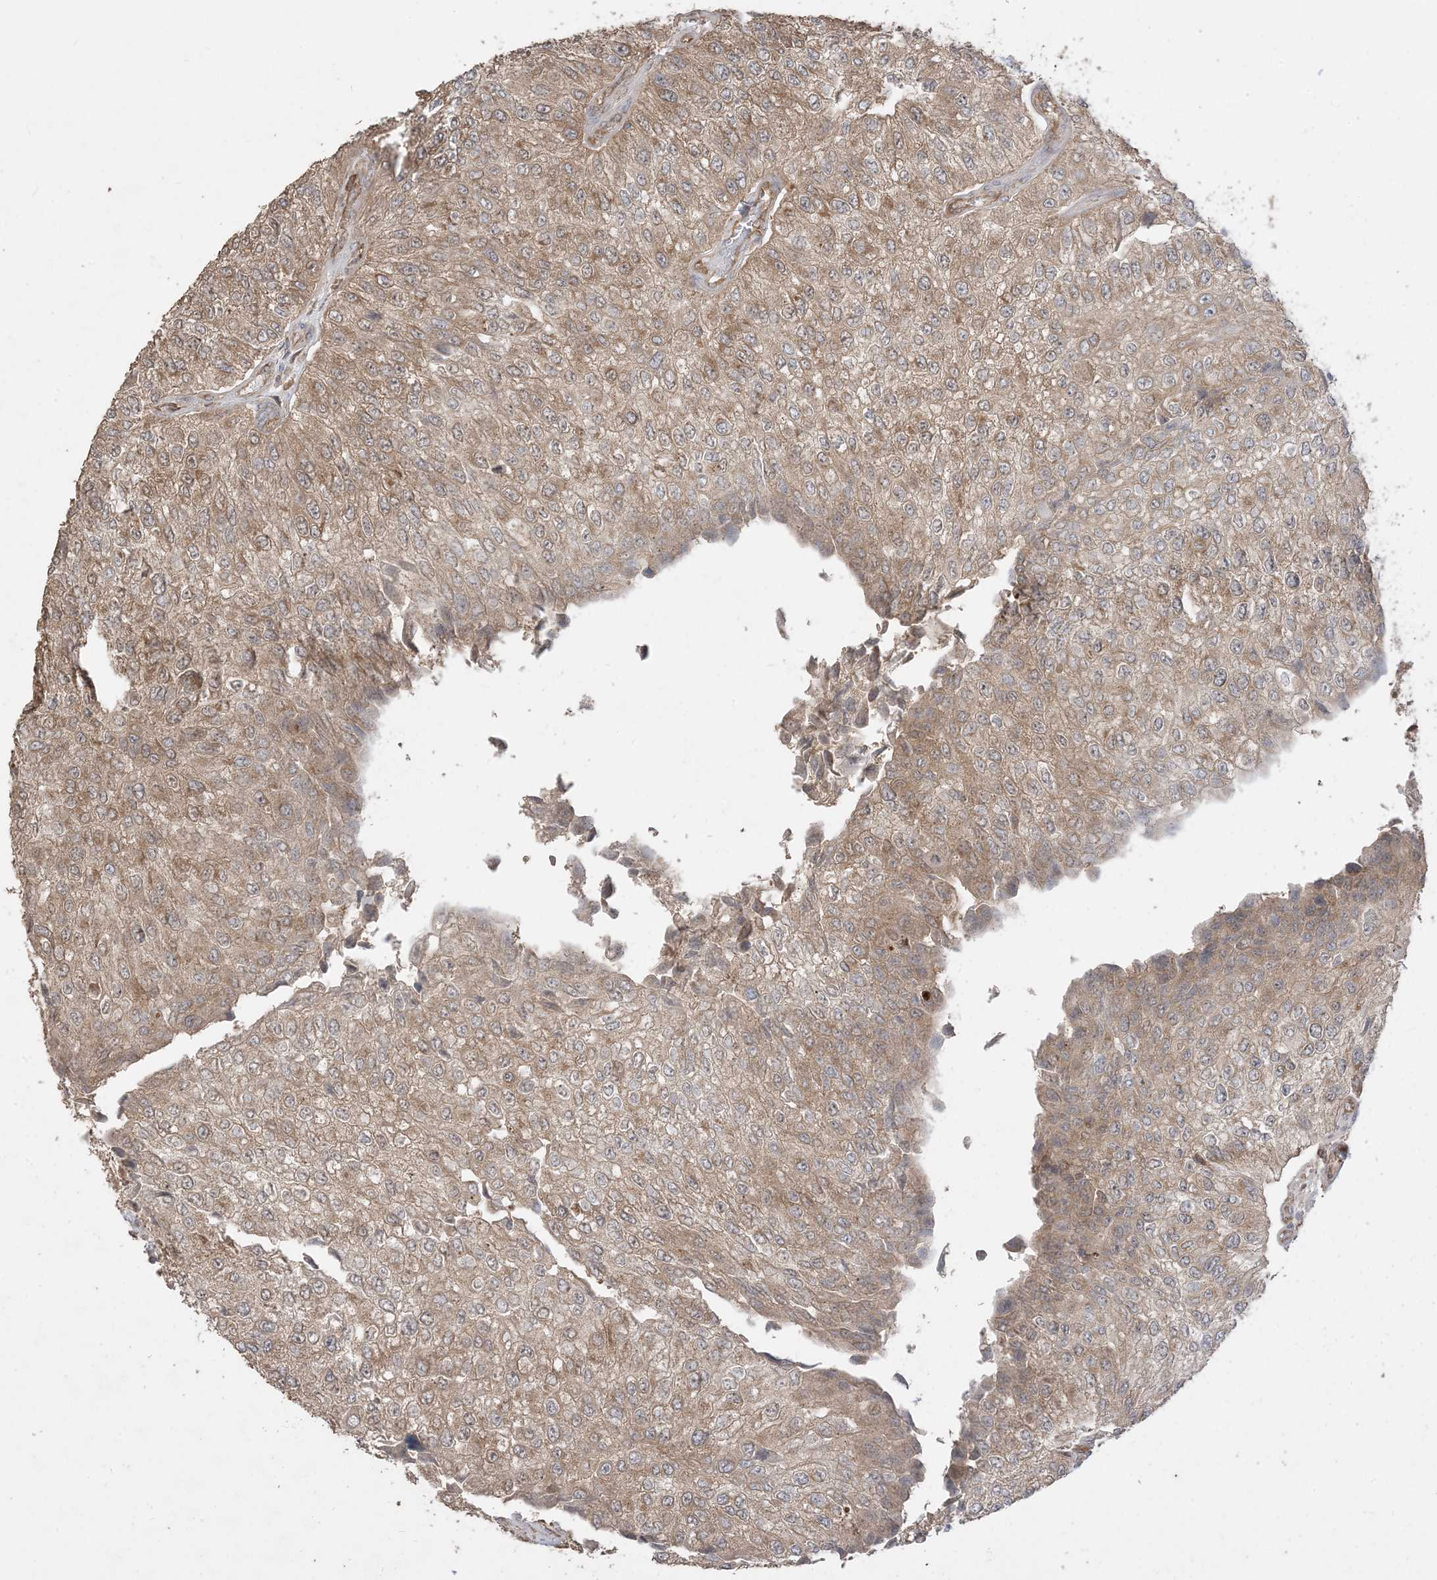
{"staining": {"intensity": "moderate", "quantity": ">75%", "location": "cytoplasmic/membranous,nuclear"}, "tissue": "urothelial cancer", "cell_type": "Tumor cells", "image_type": "cancer", "snomed": [{"axis": "morphology", "description": "Urothelial carcinoma, High grade"}, {"axis": "topography", "description": "Kidney"}, {"axis": "topography", "description": "Urinary bladder"}], "caption": "The photomicrograph demonstrates staining of urothelial cancer, revealing moderate cytoplasmic/membranous and nuclear protein expression (brown color) within tumor cells.", "gene": "SIRT3", "patient": {"sex": "male", "age": 77}}